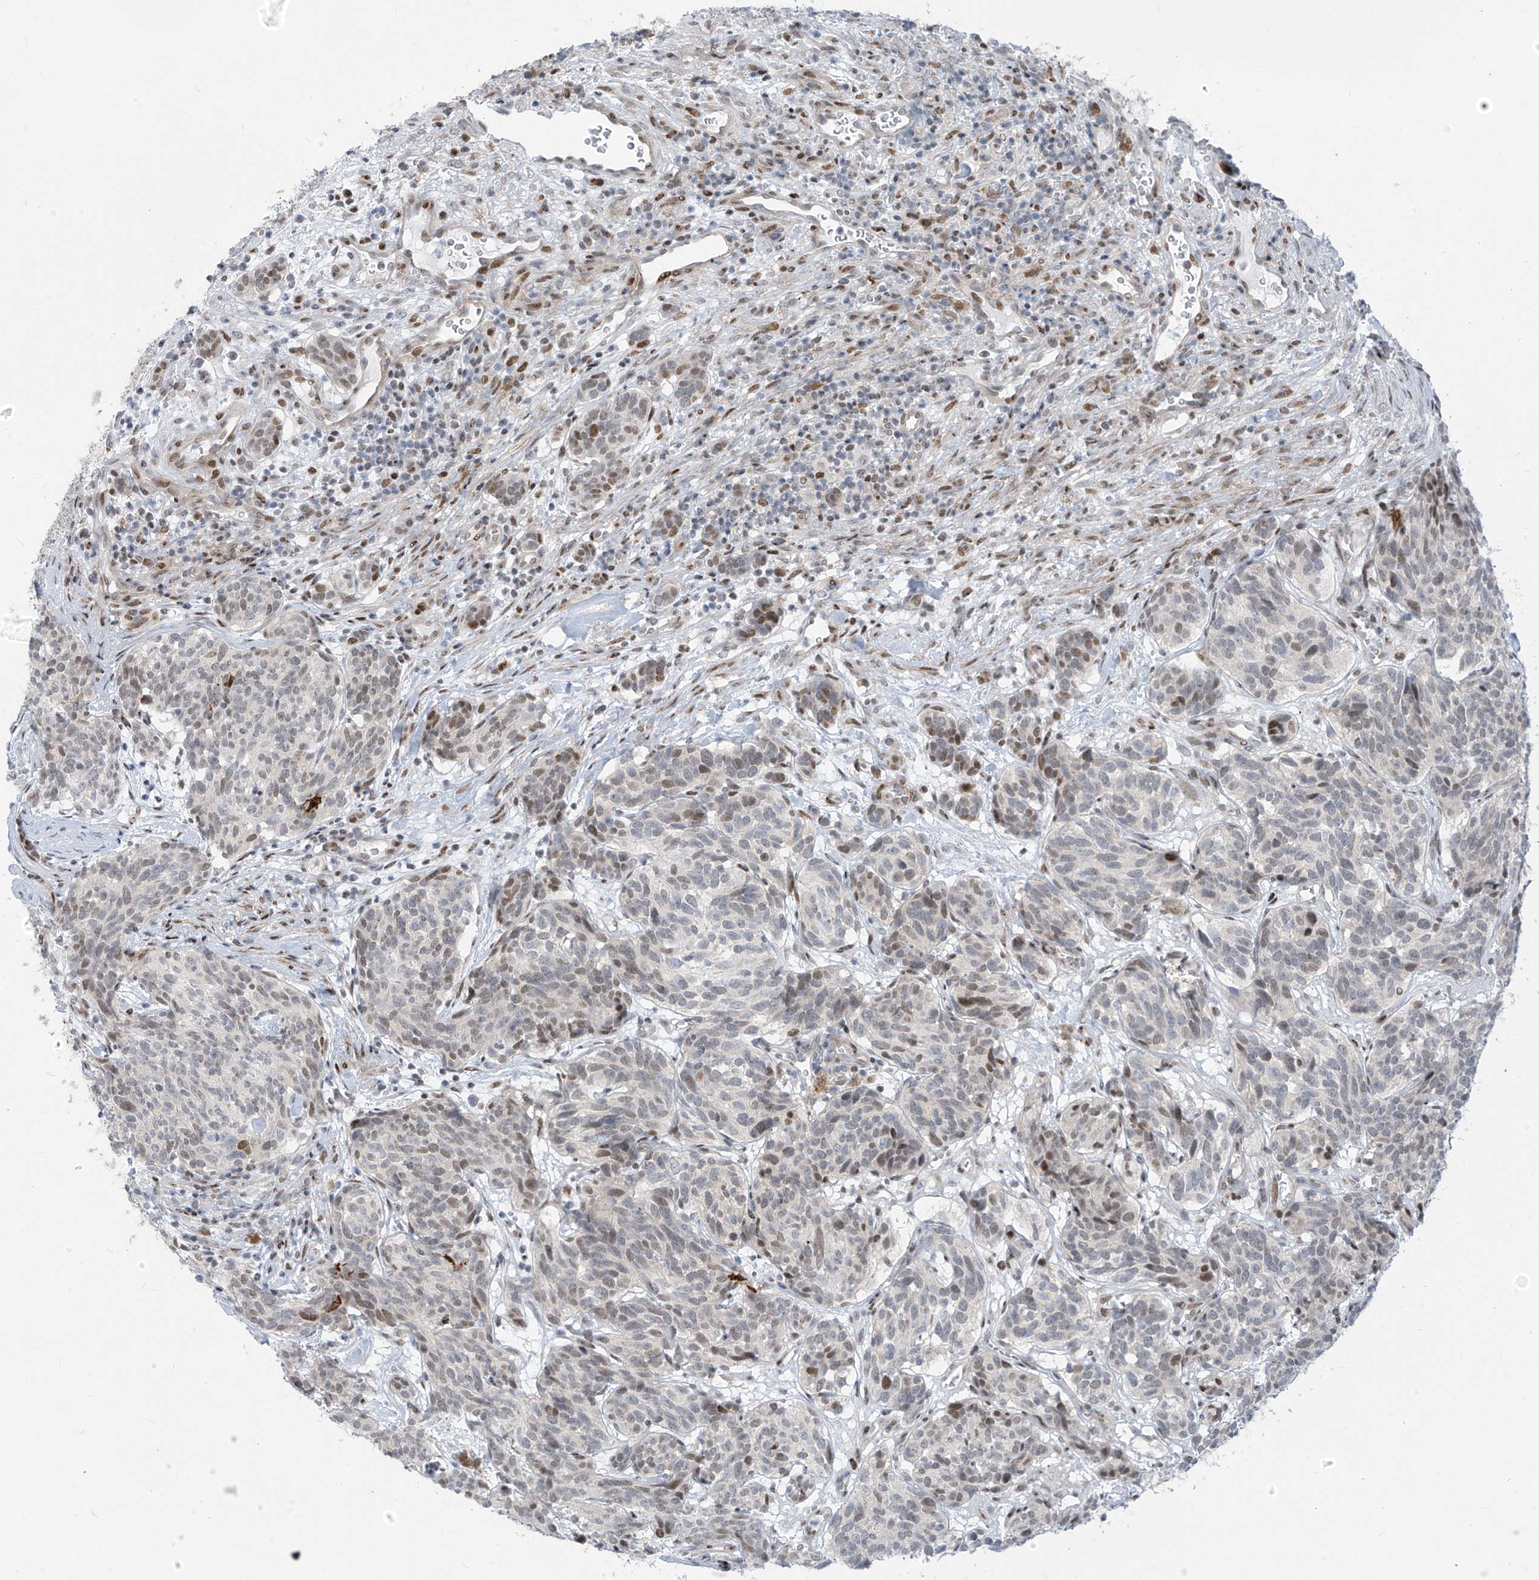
{"staining": {"intensity": "weak", "quantity": "25%-75%", "location": "nuclear"}, "tissue": "carcinoid", "cell_type": "Tumor cells", "image_type": "cancer", "snomed": [{"axis": "morphology", "description": "Carcinoid, malignant, NOS"}, {"axis": "topography", "description": "Lung"}], "caption": "Immunohistochemical staining of human malignant carcinoid demonstrates low levels of weak nuclear protein positivity in about 25%-75% of tumor cells. The staining was performed using DAB (3,3'-diaminobenzidine) to visualize the protein expression in brown, while the nuclei were stained in blue with hematoxylin (Magnification: 20x).", "gene": "LIN9", "patient": {"sex": "female", "age": 46}}